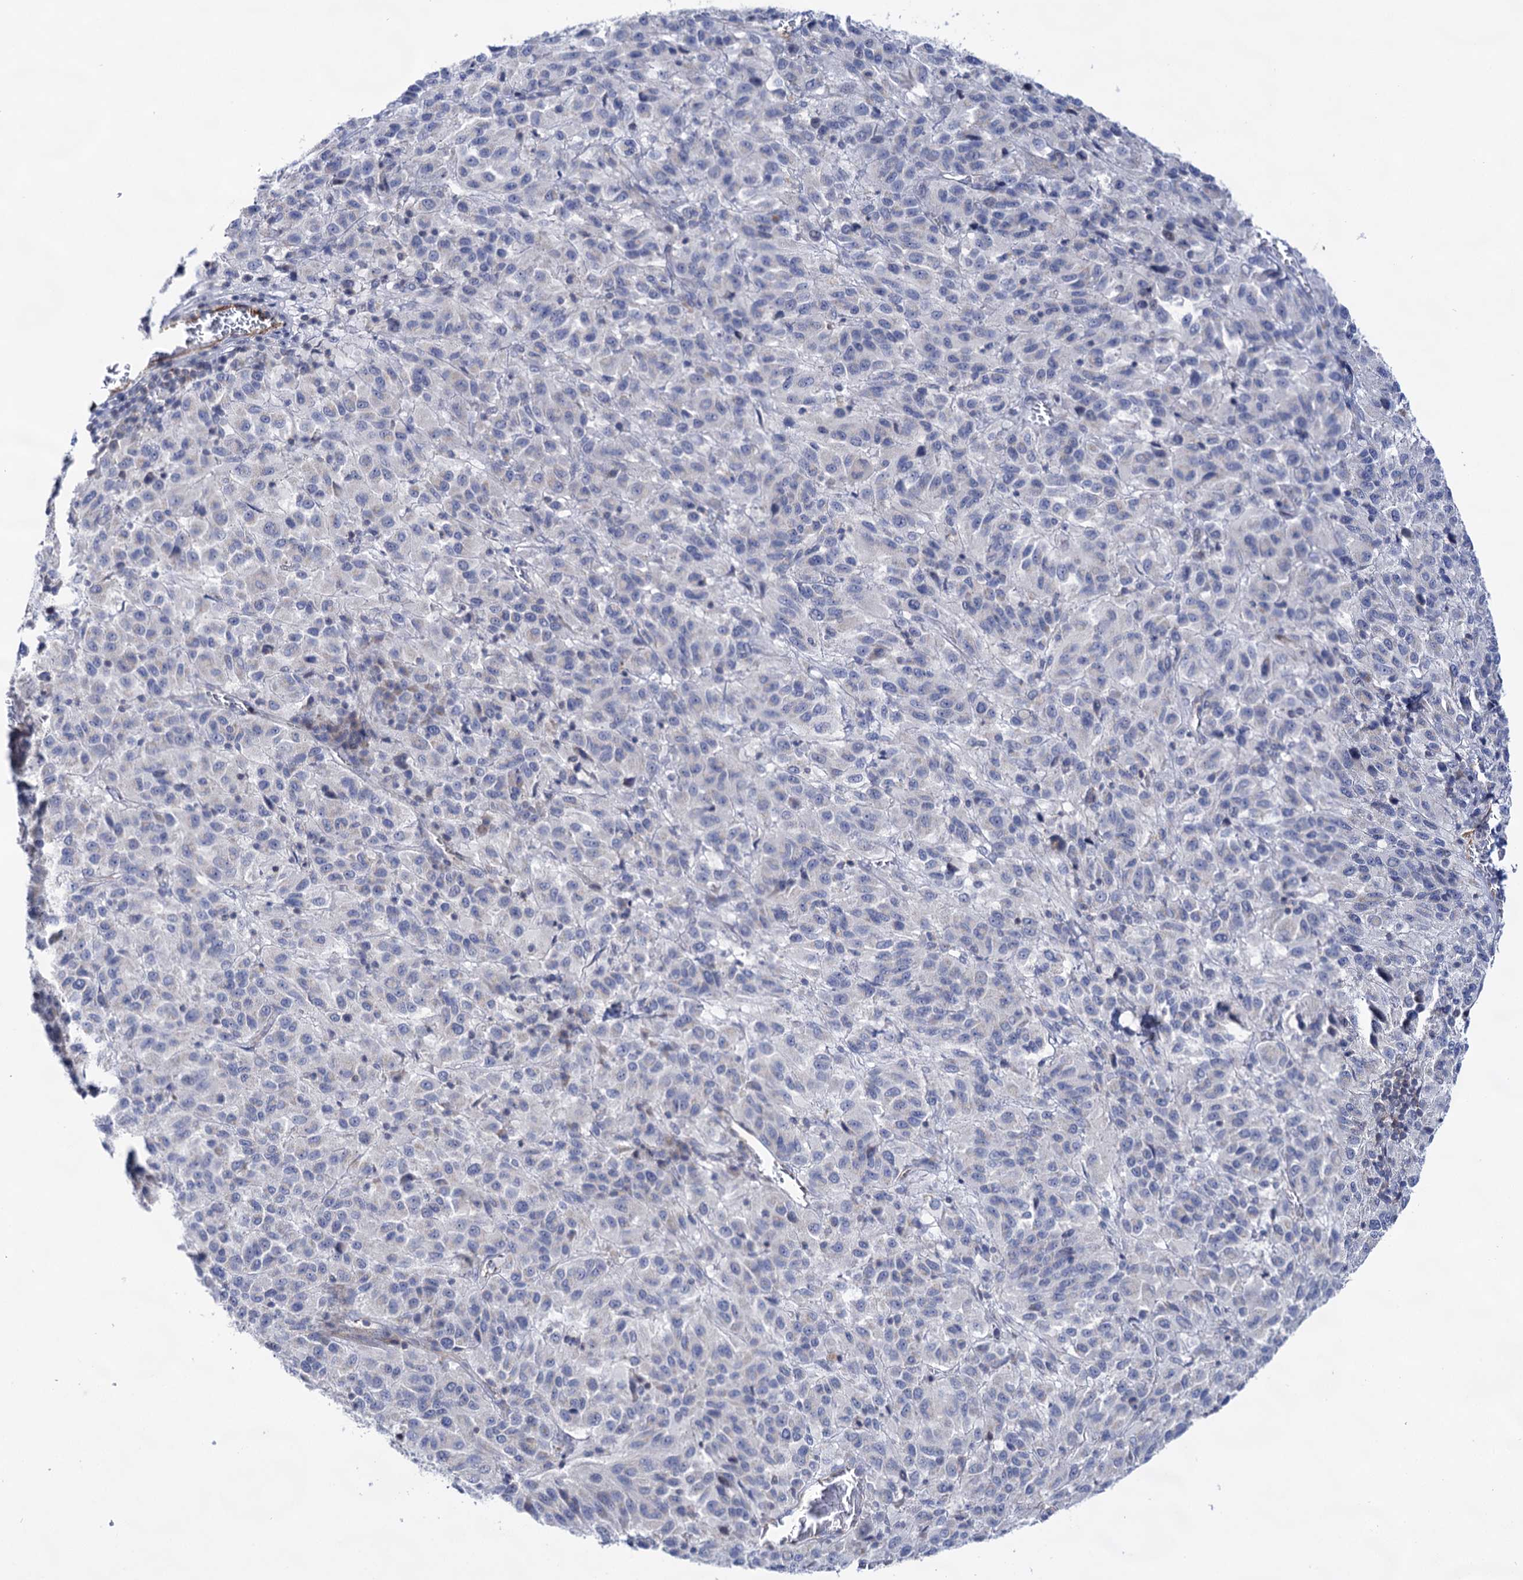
{"staining": {"intensity": "negative", "quantity": "none", "location": "none"}, "tissue": "melanoma", "cell_type": "Tumor cells", "image_type": "cancer", "snomed": [{"axis": "morphology", "description": "Malignant melanoma, Metastatic site"}, {"axis": "topography", "description": "Lung"}], "caption": "A histopathology image of human malignant melanoma (metastatic site) is negative for staining in tumor cells.", "gene": "ABLIM1", "patient": {"sex": "male", "age": 64}}